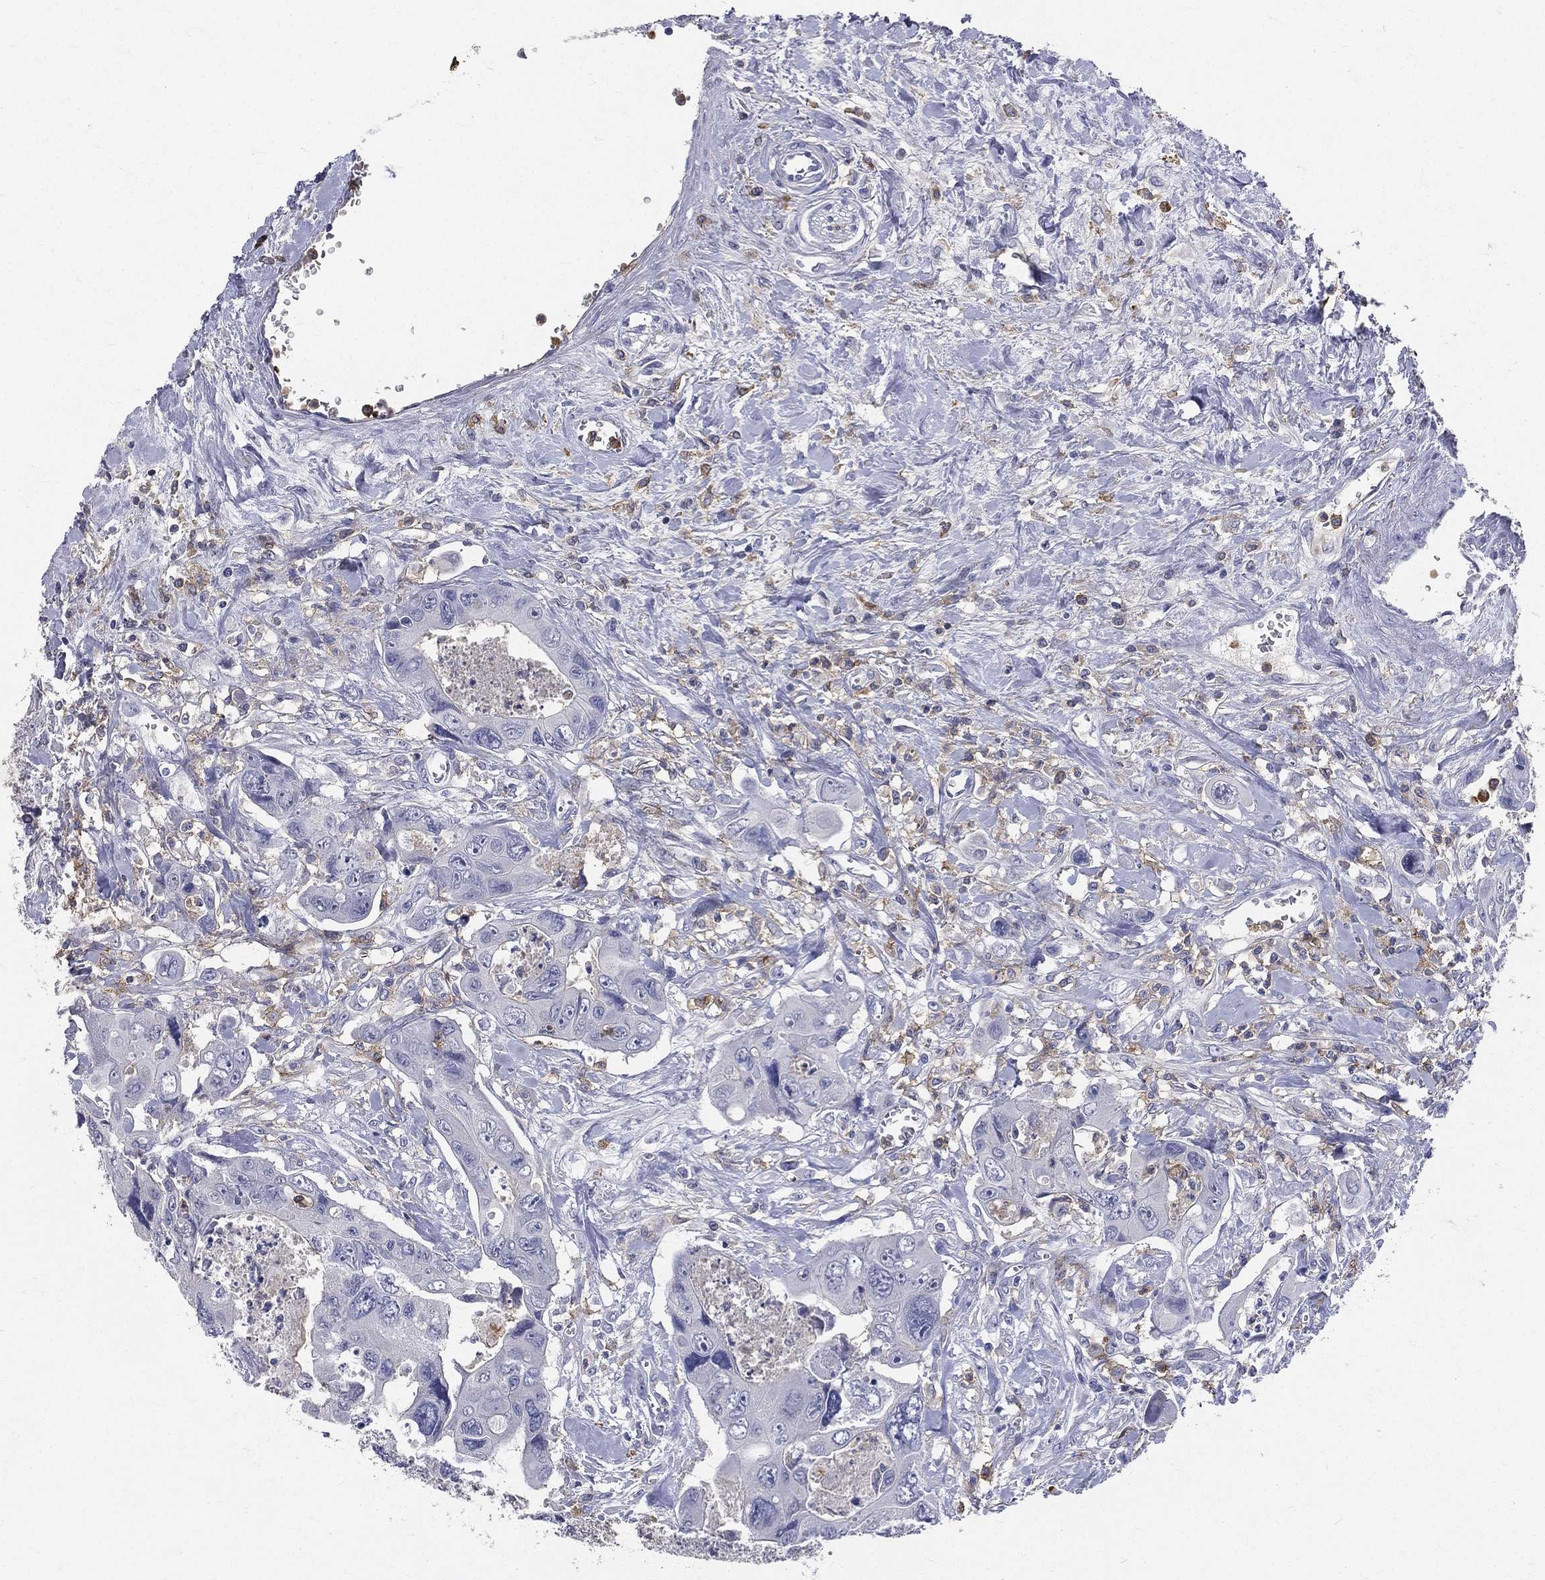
{"staining": {"intensity": "negative", "quantity": "none", "location": "none"}, "tissue": "colorectal cancer", "cell_type": "Tumor cells", "image_type": "cancer", "snomed": [{"axis": "morphology", "description": "Adenocarcinoma, NOS"}, {"axis": "topography", "description": "Rectum"}], "caption": "Immunohistochemistry image of neoplastic tissue: colorectal cancer stained with DAB (3,3'-diaminobenzidine) shows no significant protein positivity in tumor cells.", "gene": "CD33", "patient": {"sex": "male", "age": 62}}